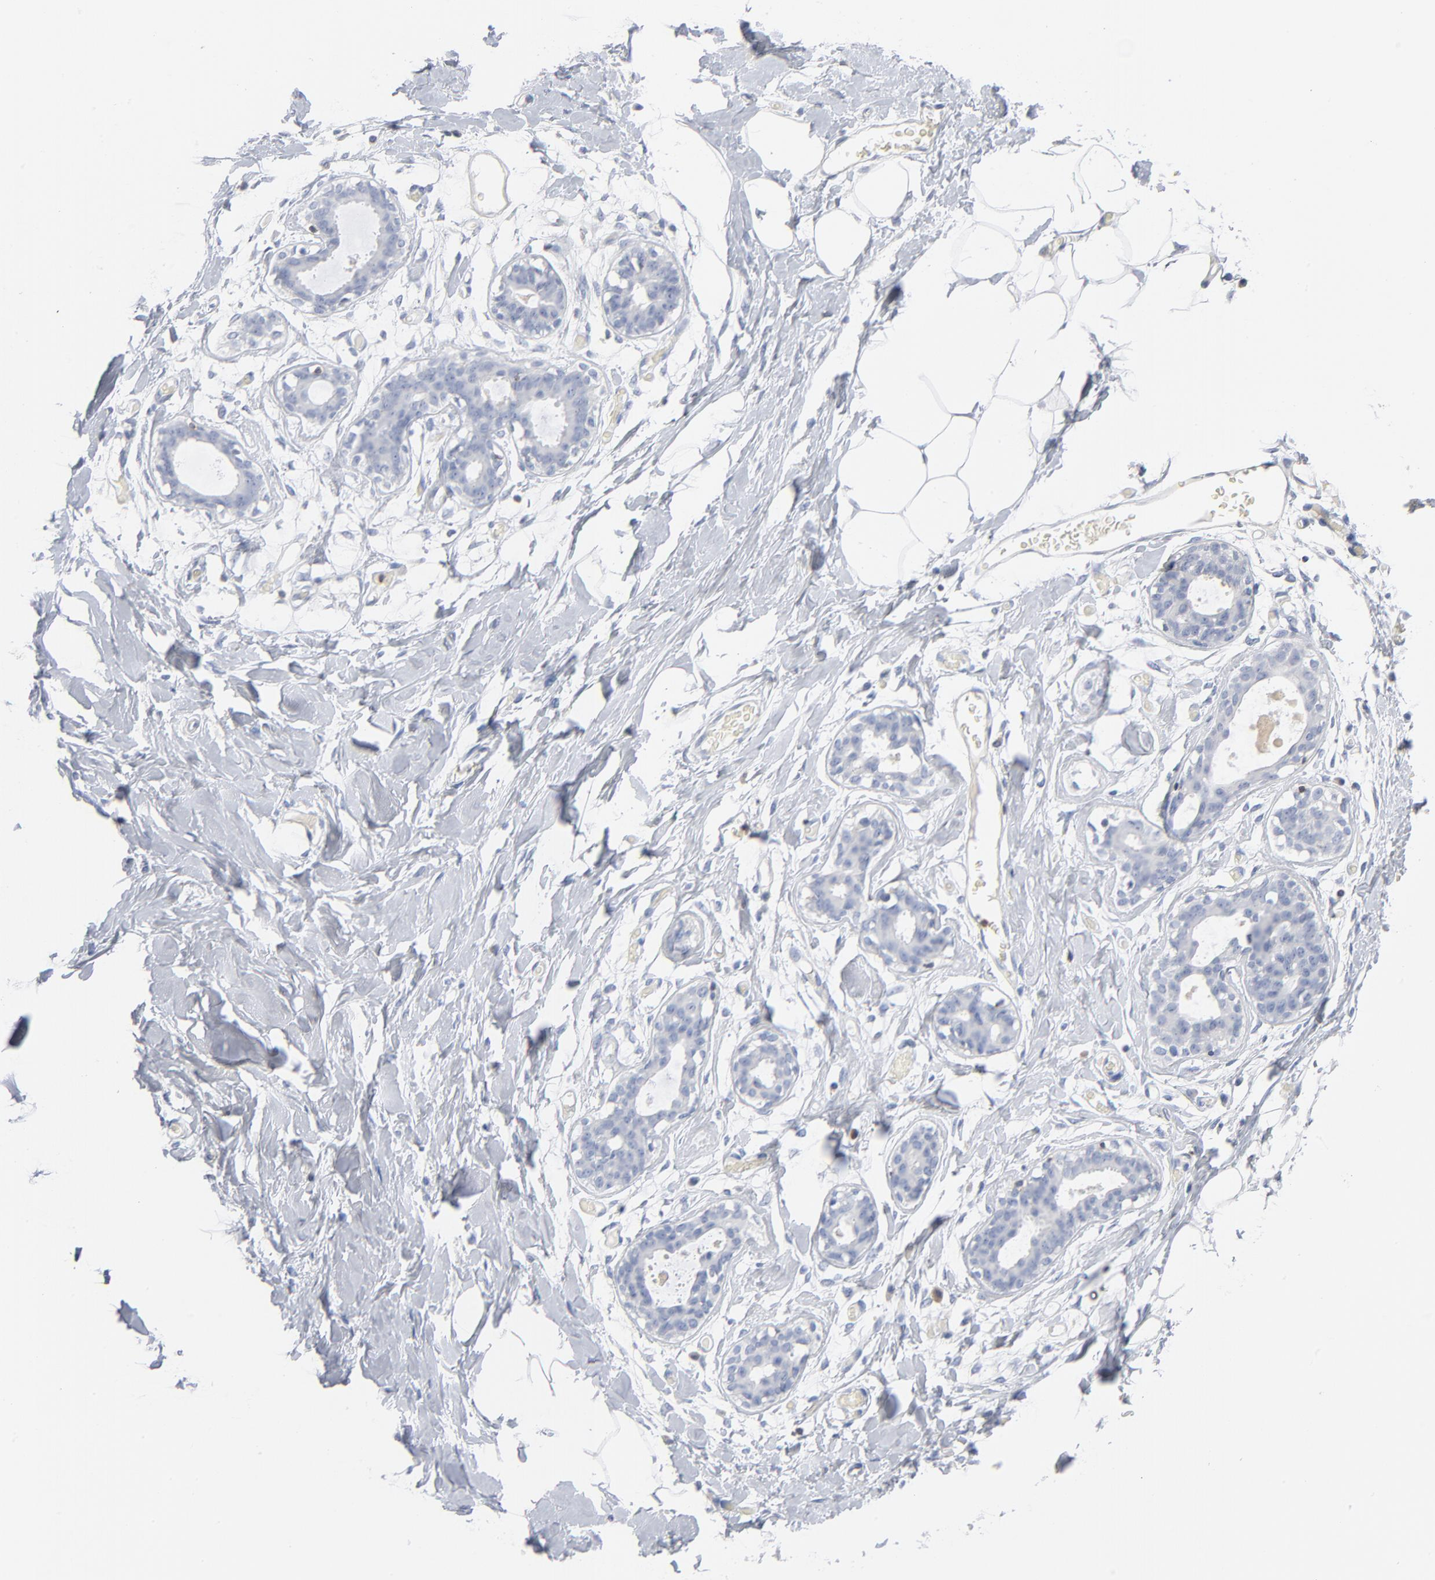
{"staining": {"intensity": "negative", "quantity": "none", "location": "none"}, "tissue": "breast", "cell_type": "Adipocytes", "image_type": "normal", "snomed": [{"axis": "morphology", "description": "Normal tissue, NOS"}, {"axis": "topography", "description": "Breast"}, {"axis": "topography", "description": "Adipose tissue"}], "caption": "This is an immunohistochemistry (IHC) image of unremarkable human breast. There is no positivity in adipocytes.", "gene": "PTK2B", "patient": {"sex": "female", "age": 25}}